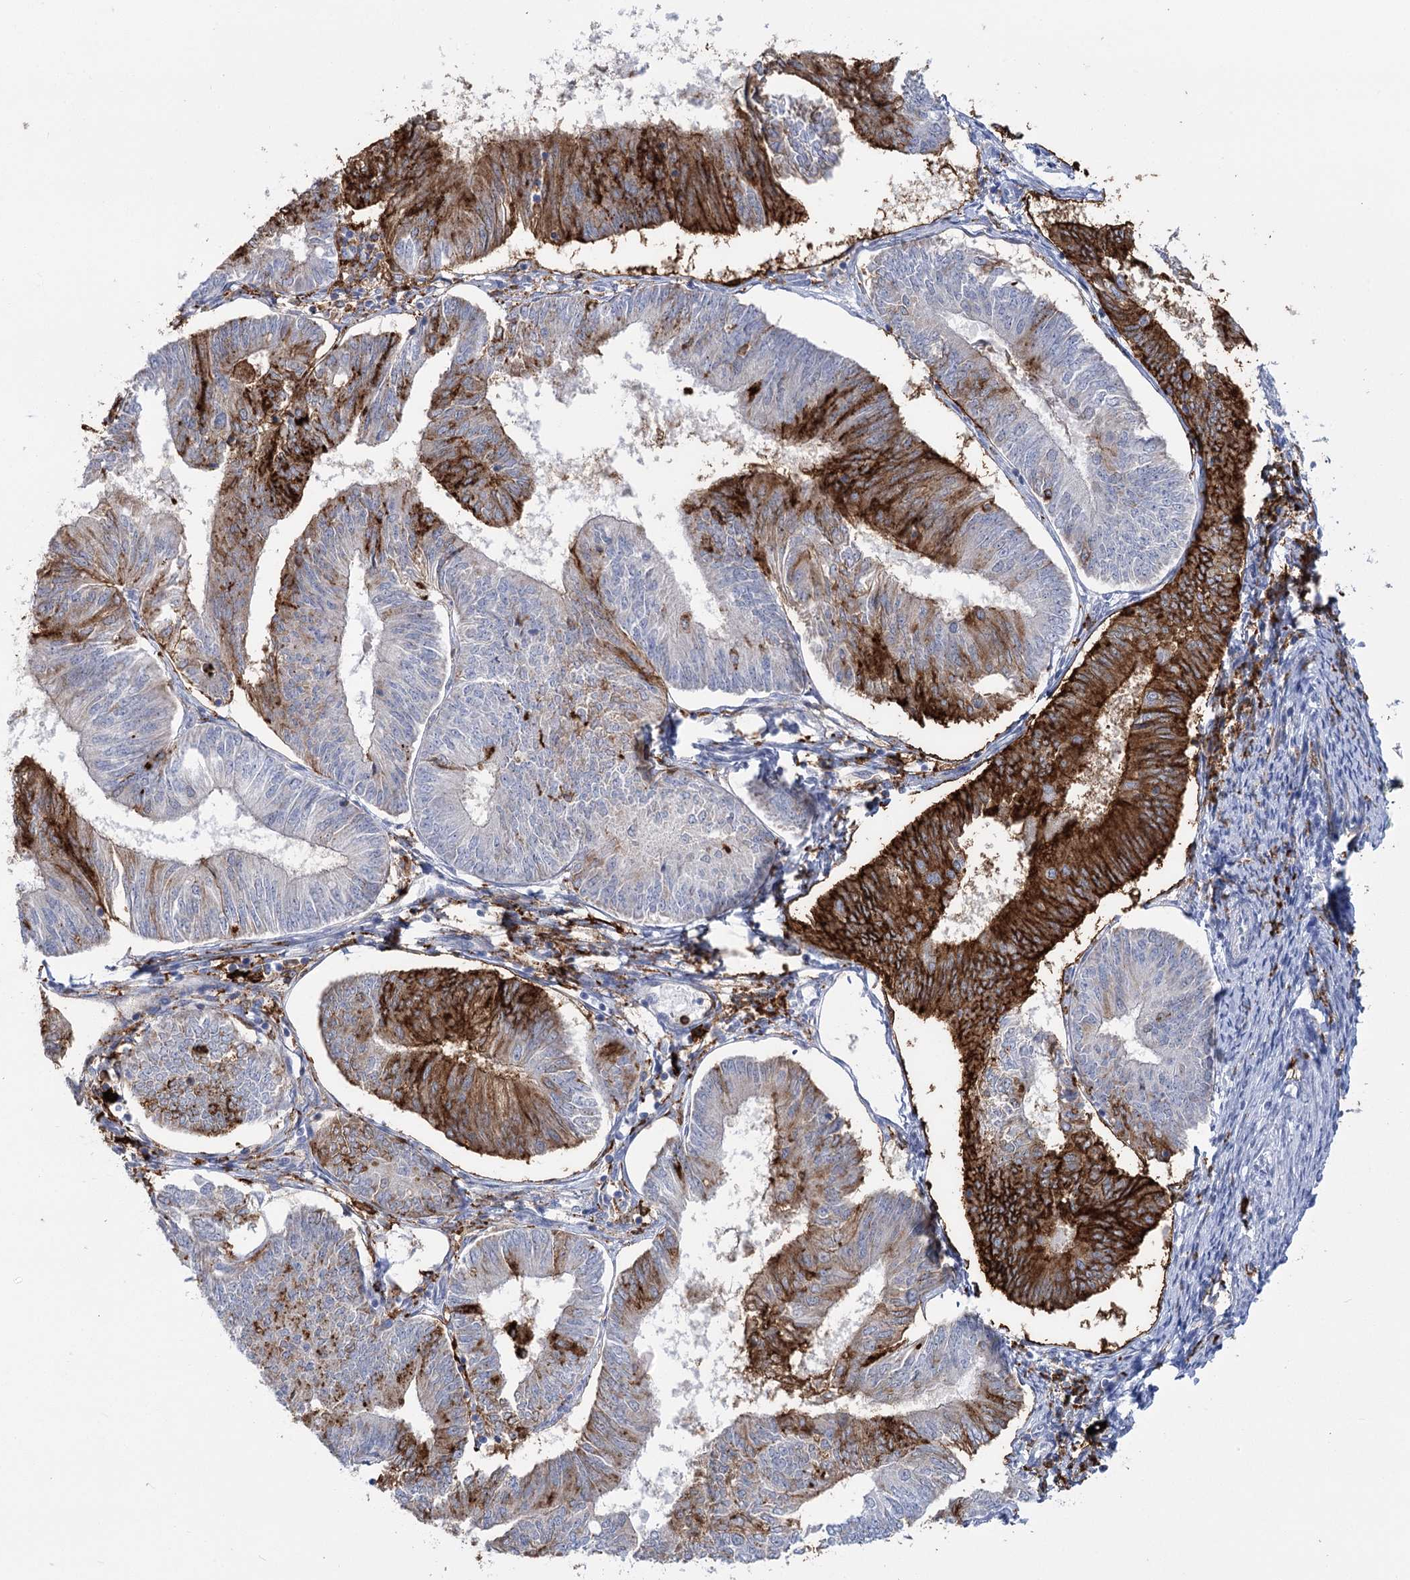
{"staining": {"intensity": "strong", "quantity": "25%-75%", "location": "cytoplasmic/membranous"}, "tissue": "endometrial cancer", "cell_type": "Tumor cells", "image_type": "cancer", "snomed": [{"axis": "morphology", "description": "Adenocarcinoma, NOS"}, {"axis": "topography", "description": "Endometrium"}], "caption": "Endometrial cancer (adenocarcinoma) stained with immunohistochemistry displays strong cytoplasmic/membranous expression in about 25%-75% of tumor cells.", "gene": "PIWIL4", "patient": {"sex": "female", "age": 58}}